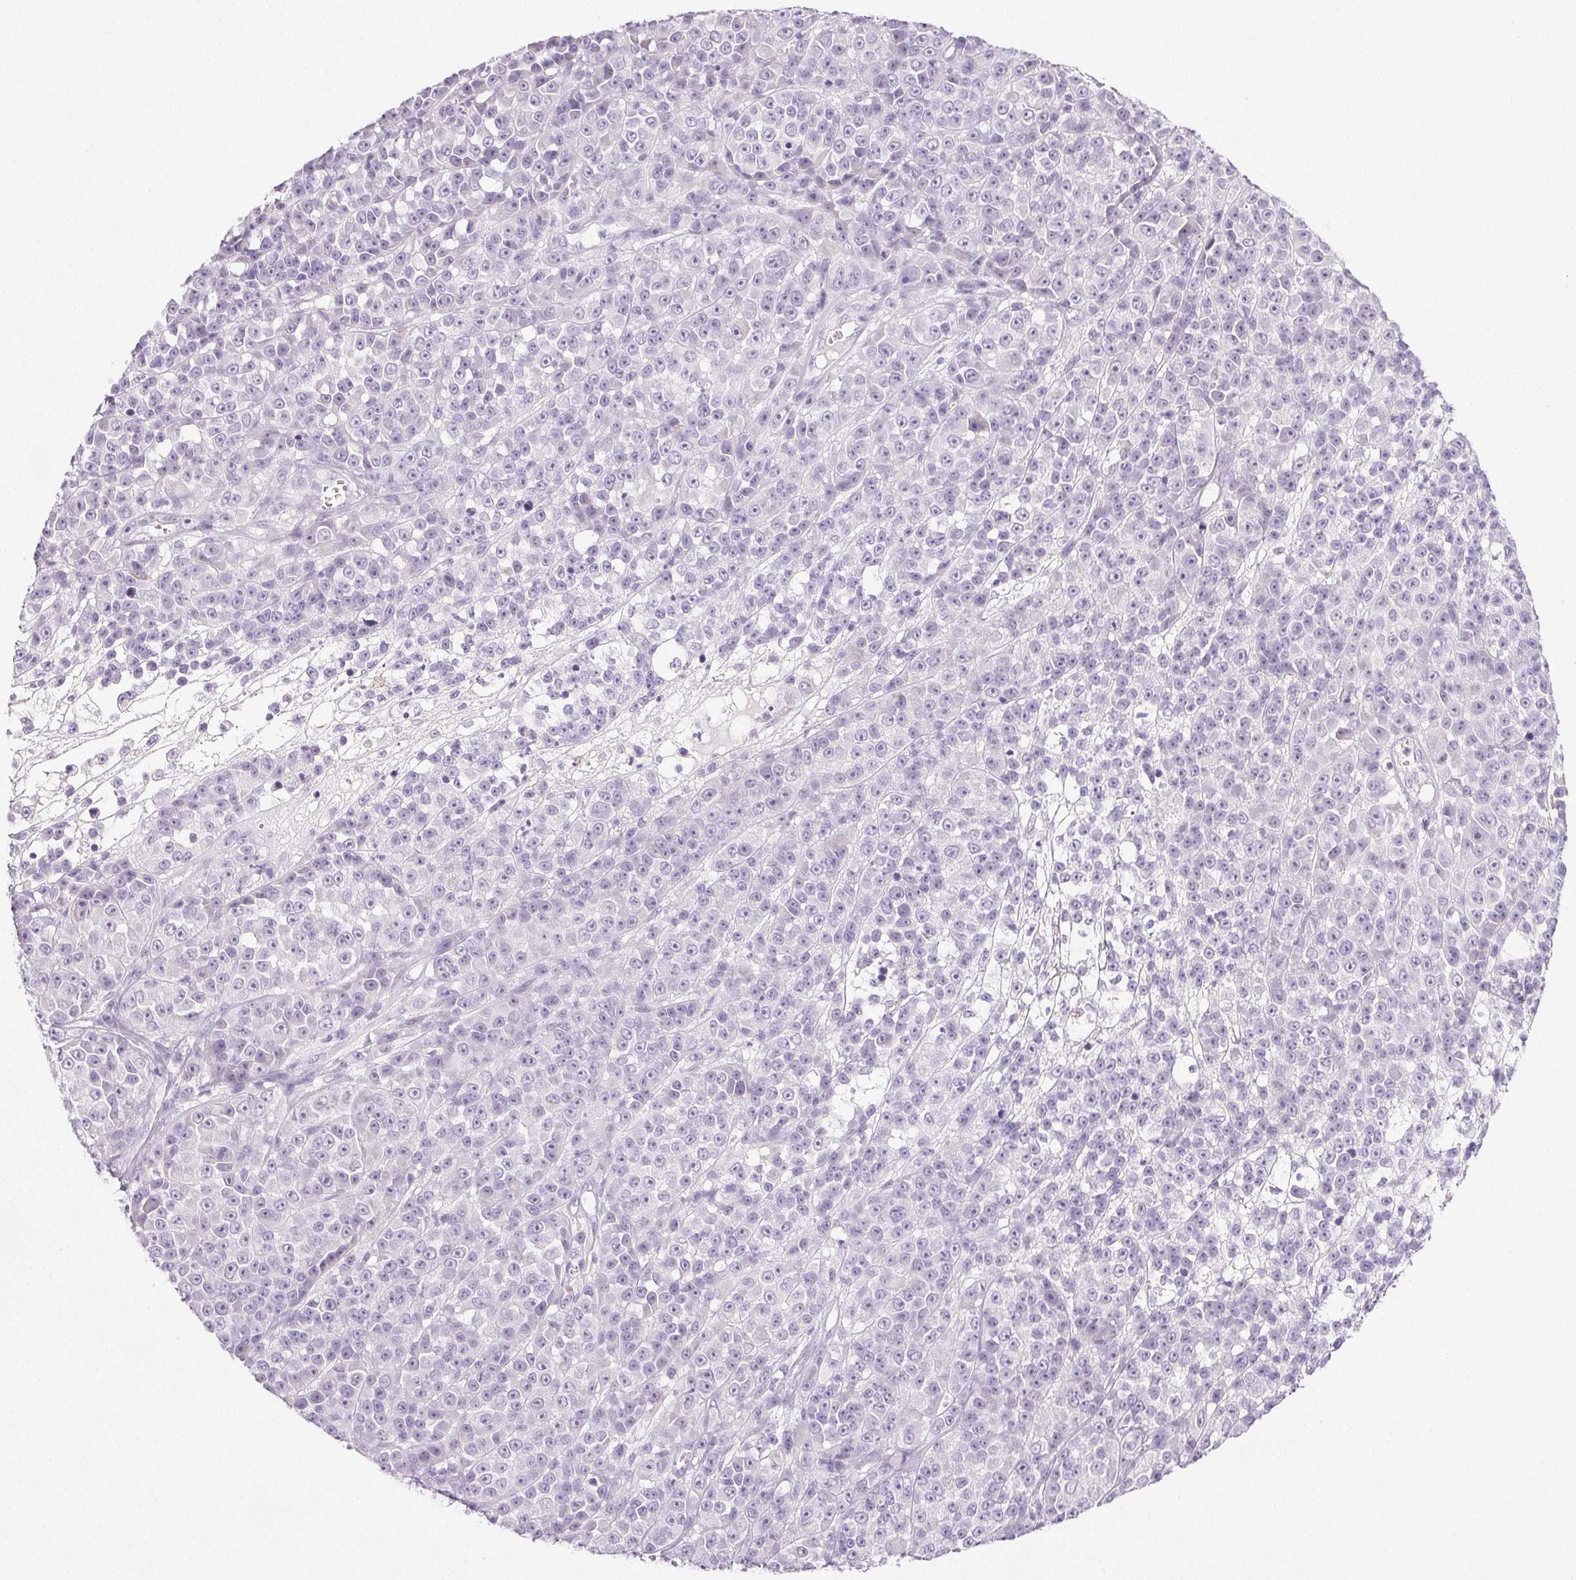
{"staining": {"intensity": "negative", "quantity": "none", "location": "none"}, "tissue": "melanoma", "cell_type": "Tumor cells", "image_type": "cancer", "snomed": [{"axis": "morphology", "description": "Malignant melanoma, NOS"}, {"axis": "topography", "description": "Skin"}, {"axis": "topography", "description": "Skin of back"}], "caption": "Human melanoma stained for a protein using immunohistochemistry demonstrates no staining in tumor cells.", "gene": "COL7A1", "patient": {"sex": "male", "age": 91}}